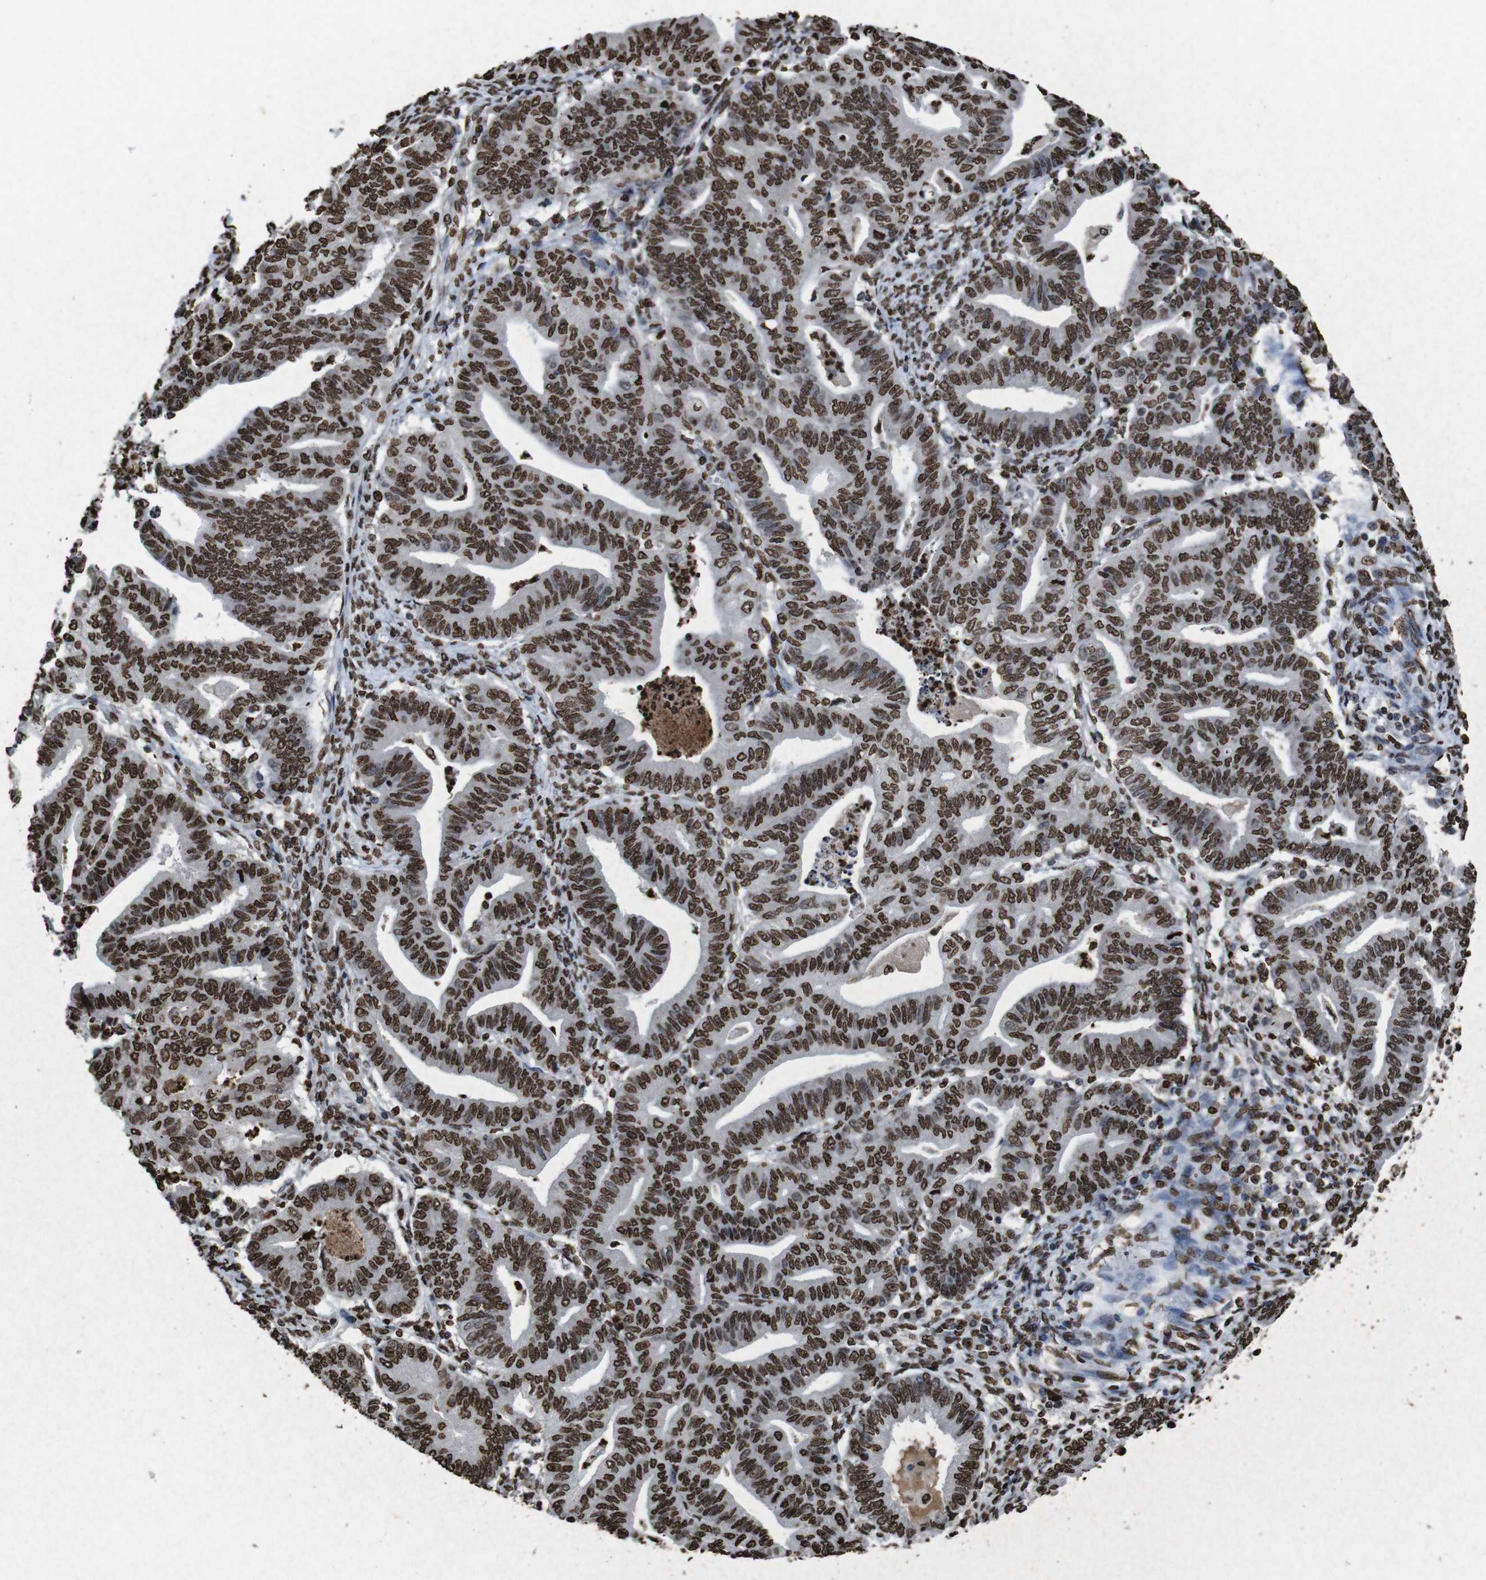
{"staining": {"intensity": "strong", "quantity": ">75%", "location": "nuclear"}, "tissue": "endometrial cancer", "cell_type": "Tumor cells", "image_type": "cancer", "snomed": [{"axis": "morphology", "description": "Adenocarcinoma, NOS"}, {"axis": "topography", "description": "Endometrium"}], "caption": "Immunohistochemical staining of endometrial cancer (adenocarcinoma) shows high levels of strong nuclear protein positivity in approximately >75% of tumor cells.", "gene": "MDM2", "patient": {"sex": "female", "age": 79}}